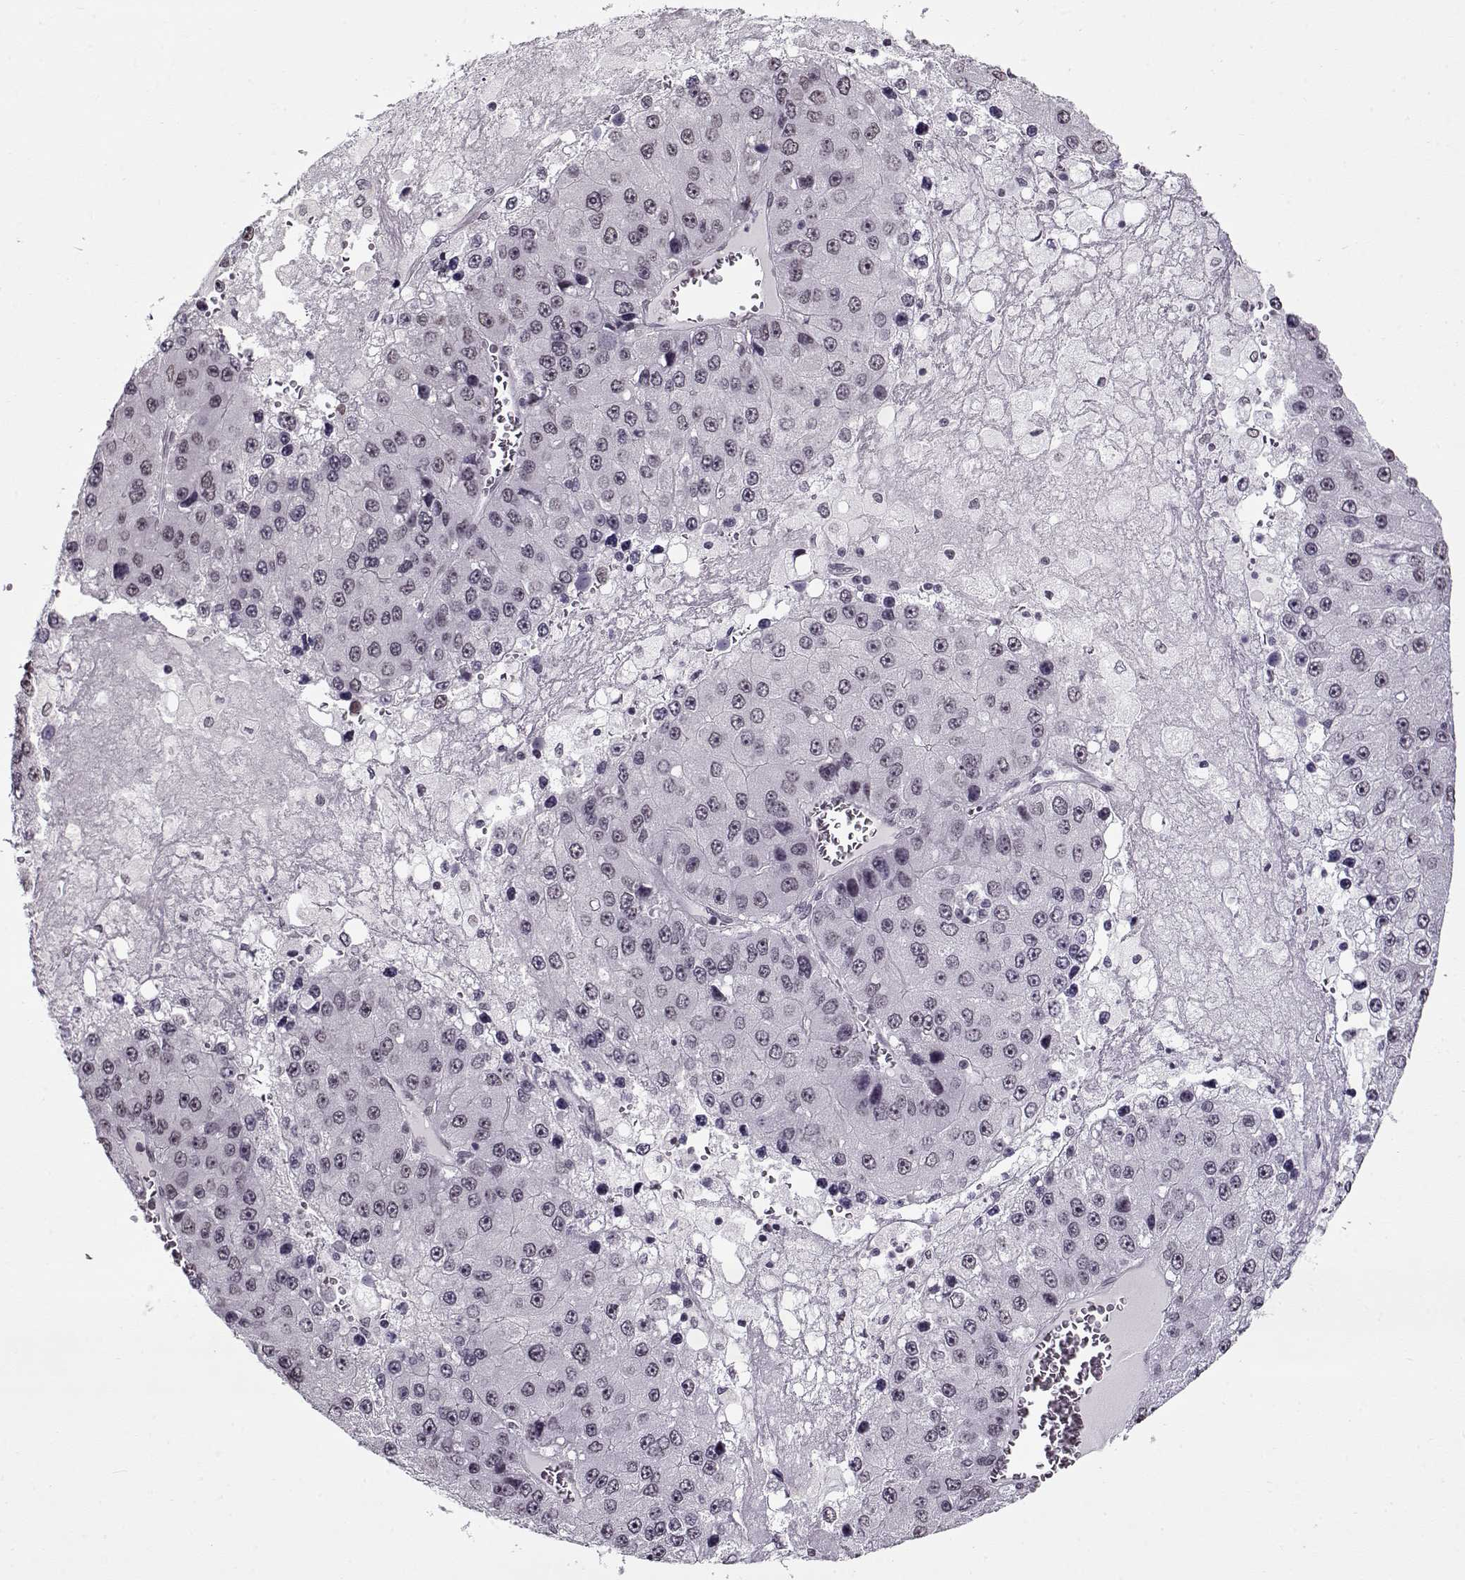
{"staining": {"intensity": "negative", "quantity": "none", "location": "none"}, "tissue": "liver cancer", "cell_type": "Tumor cells", "image_type": "cancer", "snomed": [{"axis": "morphology", "description": "Carcinoma, Hepatocellular, NOS"}, {"axis": "topography", "description": "Liver"}], "caption": "This is an IHC photomicrograph of liver cancer. There is no staining in tumor cells.", "gene": "PRMT8", "patient": {"sex": "female", "age": 73}}